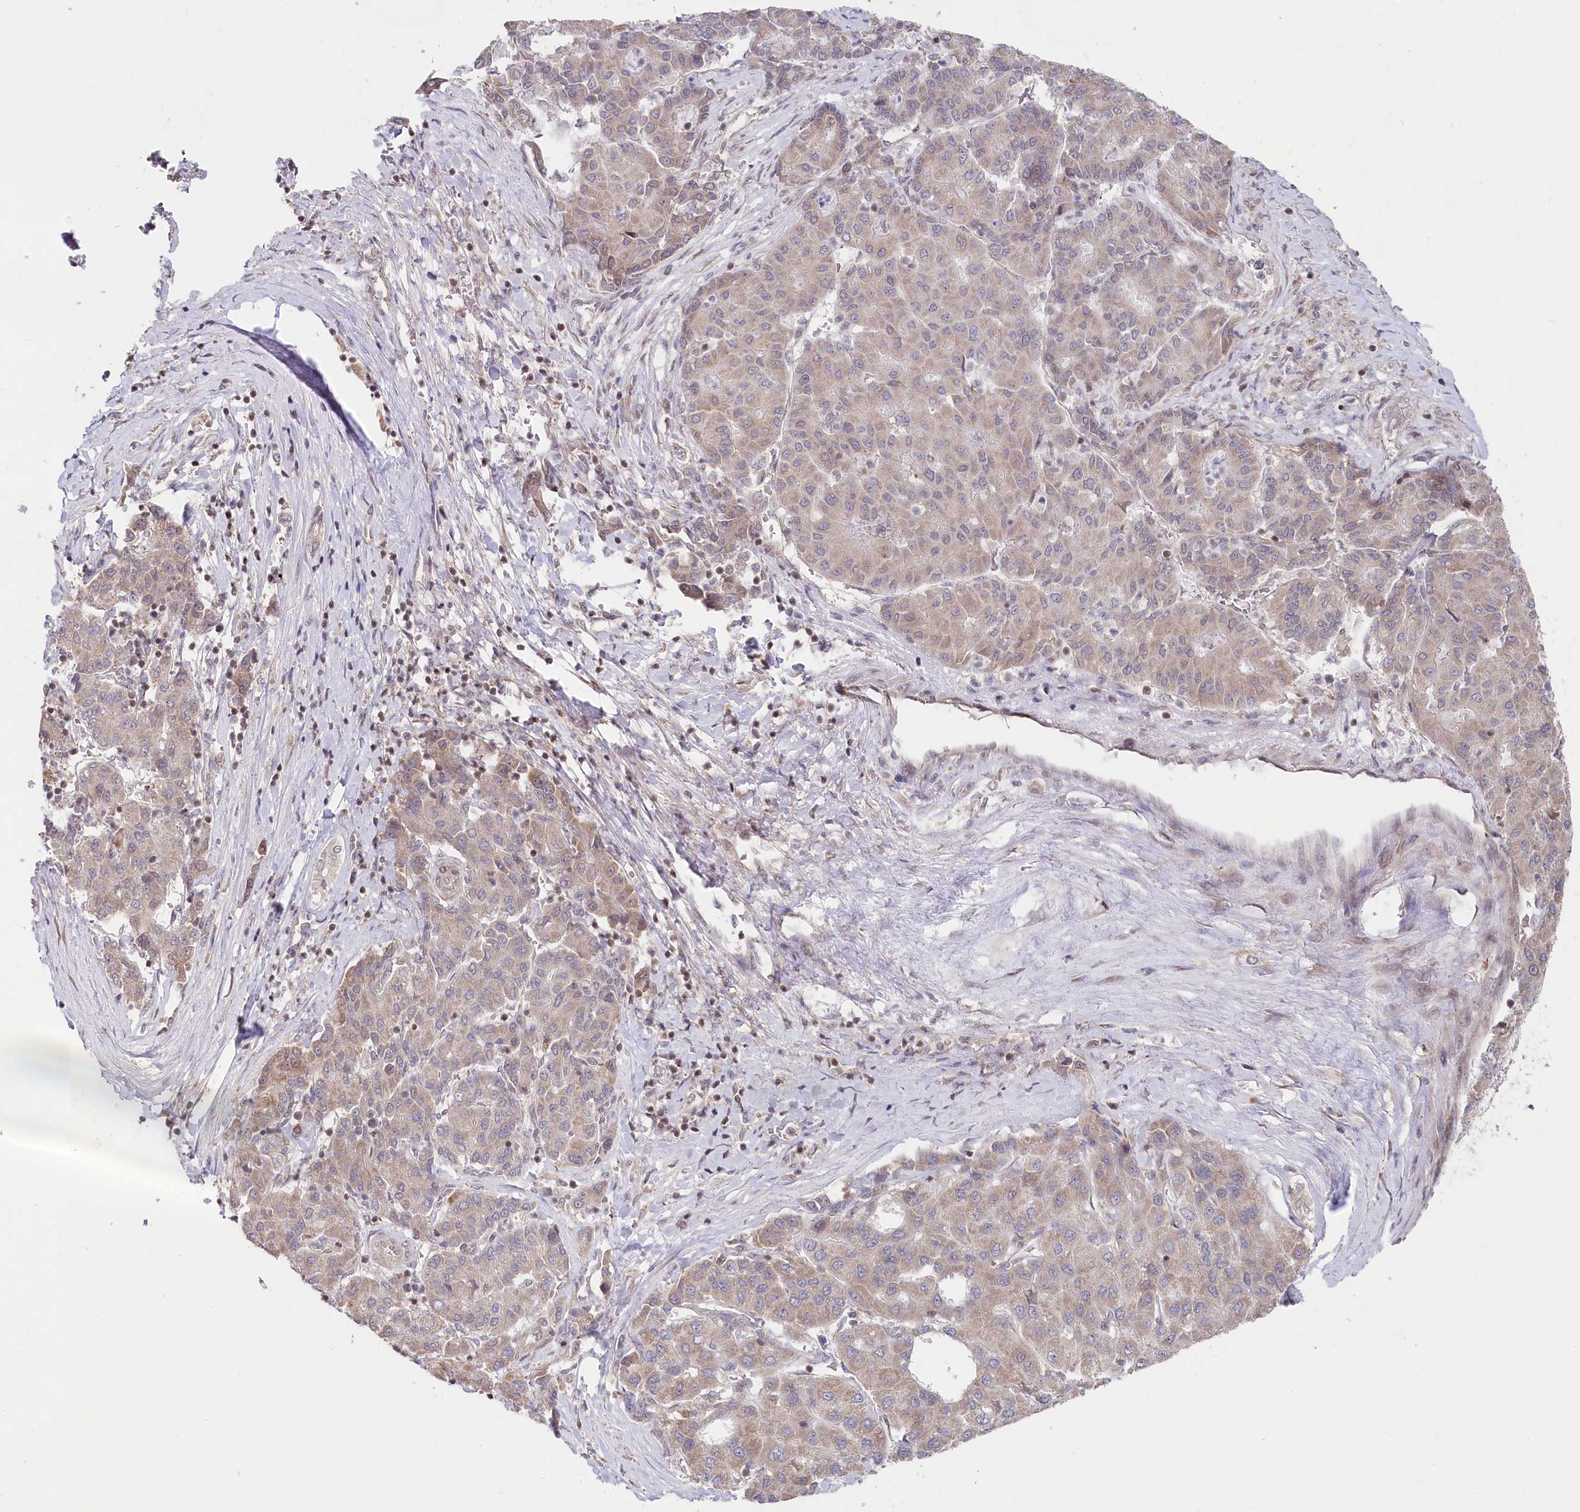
{"staining": {"intensity": "weak", "quantity": "<25%", "location": "cytoplasmic/membranous"}, "tissue": "liver cancer", "cell_type": "Tumor cells", "image_type": "cancer", "snomed": [{"axis": "morphology", "description": "Carcinoma, Hepatocellular, NOS"}, {"axis": "topography", "description": "Liver"}], "caption": "Tumor cells show no significant positivity in liver hepatocellular carcinoma.", "gene": "CGGBP1", "patient": {"sex": "male", "age": 65}}